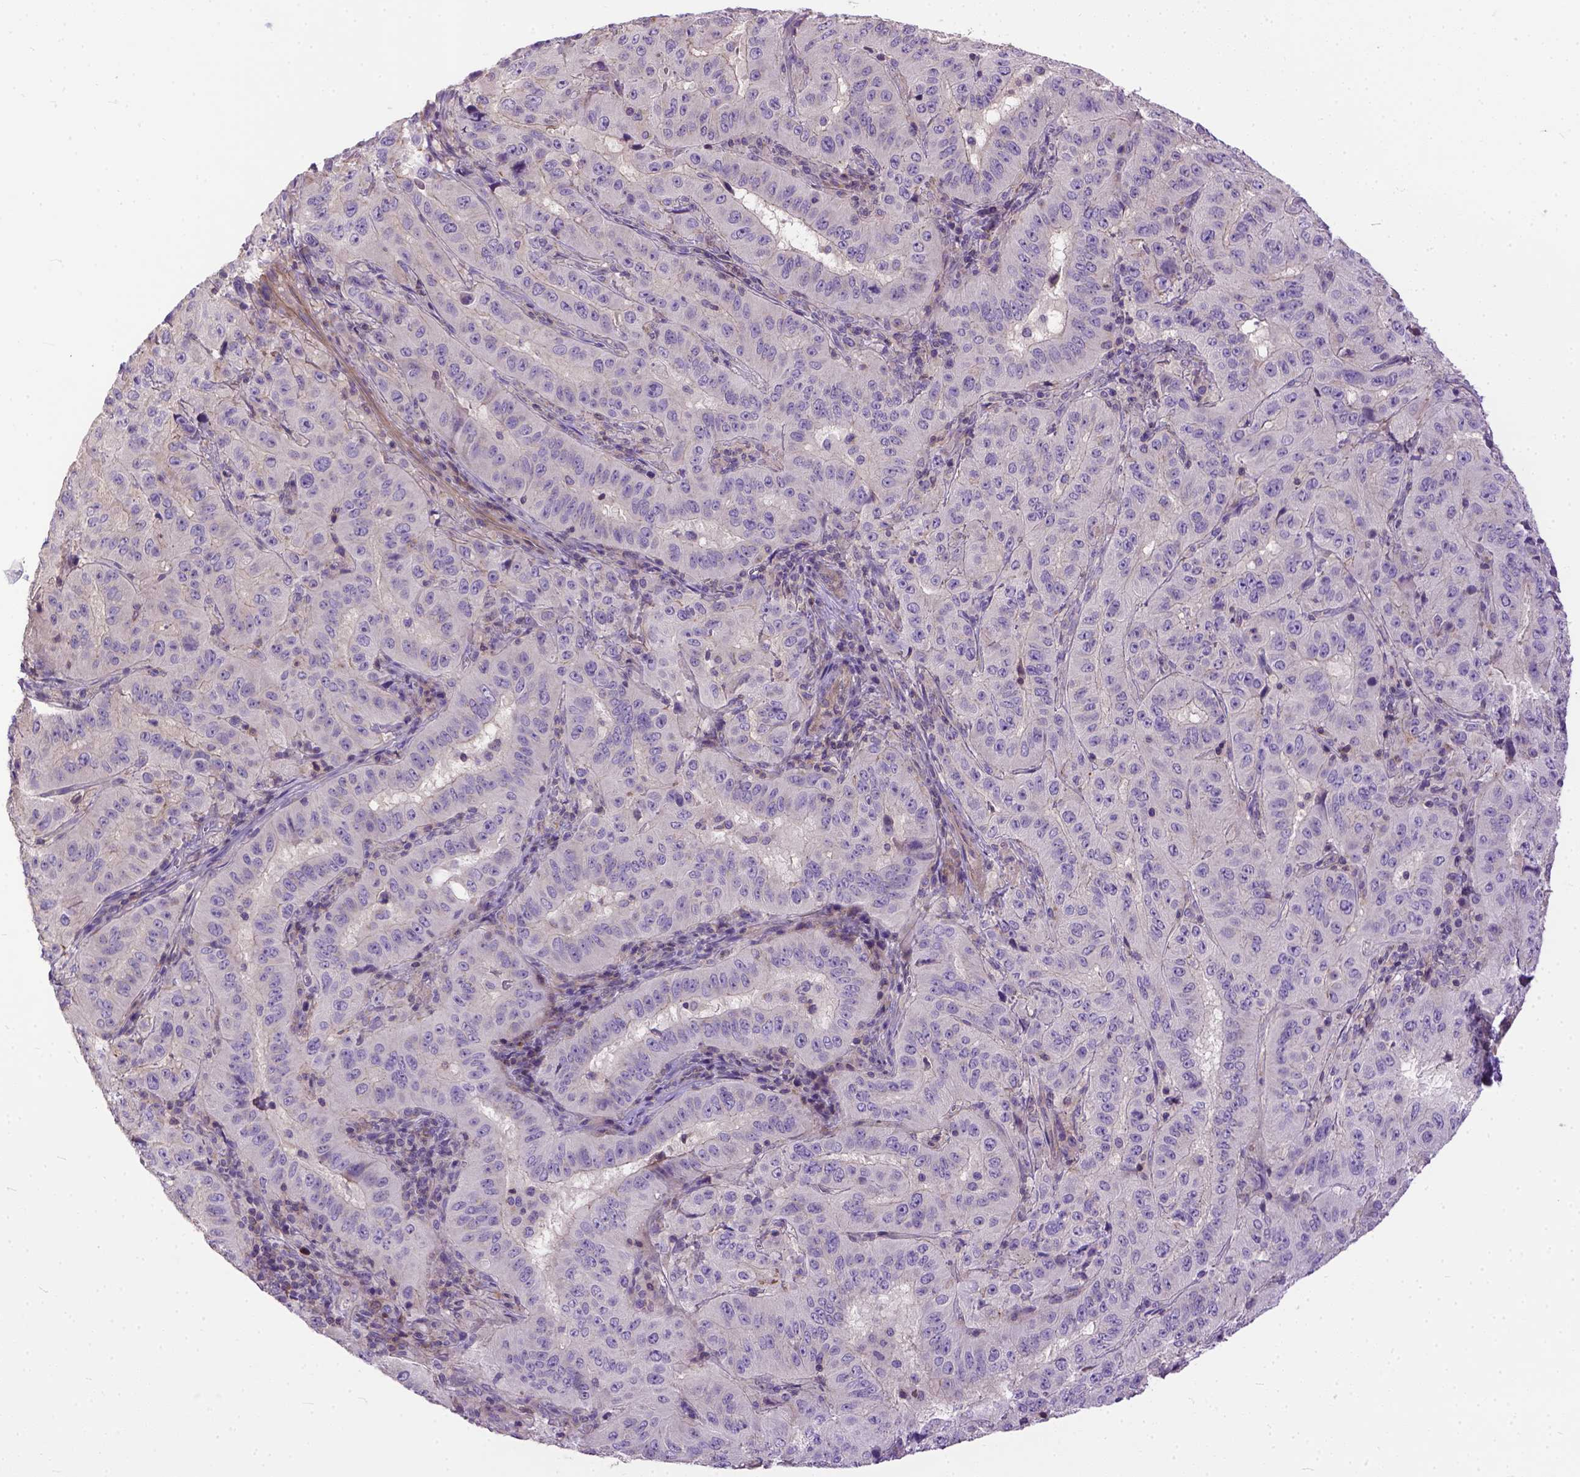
{"staining": {"intensity": "negative", "quantity": "none", "location": "none"}, "tissue": "pancreatic cancer", "cell_type": "Tumor cells", "image_type": "cancer", "snomed": [{"axis": "morphology", "description": "Adenocarcinoma, NOS"}, {"axis": "topography", "description": "Pancreas"}], "caption": "Protein analysis of pancreatic cancer shows no significant expression in tumor cells.", "gene": "BANF2", "patient": {"sex": "male", "age": 63}}